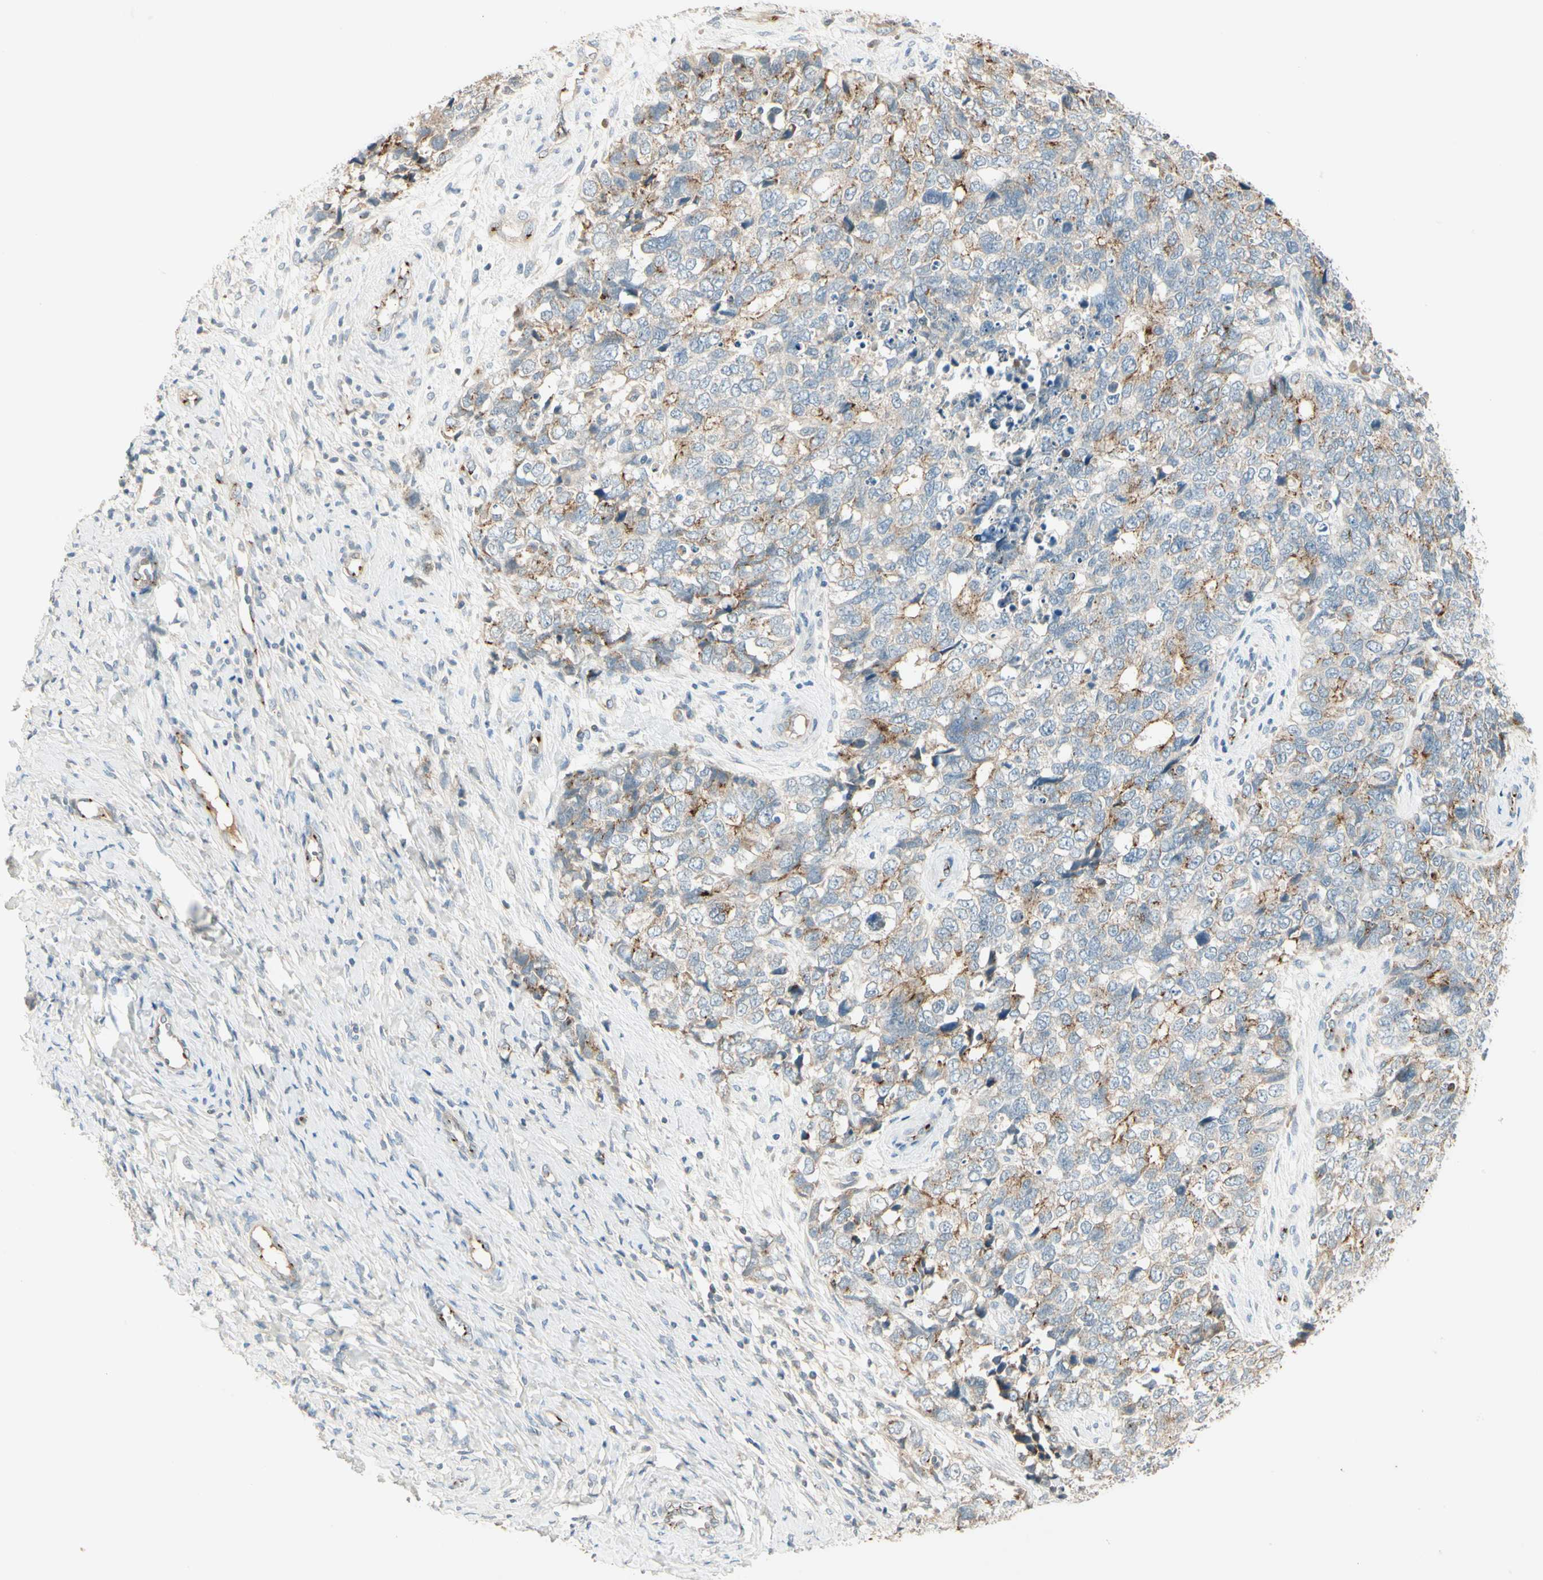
{"staining": {"intensity": "moderate", "quantity": "<25%", "location": "cytoplasmic/membranous"}, "tissue": "cervical cancer", "cell_type": "Tumor cells", "image_type": "cancer", "snomed": [{"axis": "morphology", "description": "Squamous cell carcinoma, NOS"}, {"axis": "topography", "description": "Cervix"}], "caption": "A high-resolution image shows immunohistochemistry (IHC) staining of squamous cell carcinoma (cervical), which exhibits moderate cytoplasmic/membranous expression in about <25% of tumor cells.", "gene": "MANSC1", "patient": {"sex": "female", "age": 63}}